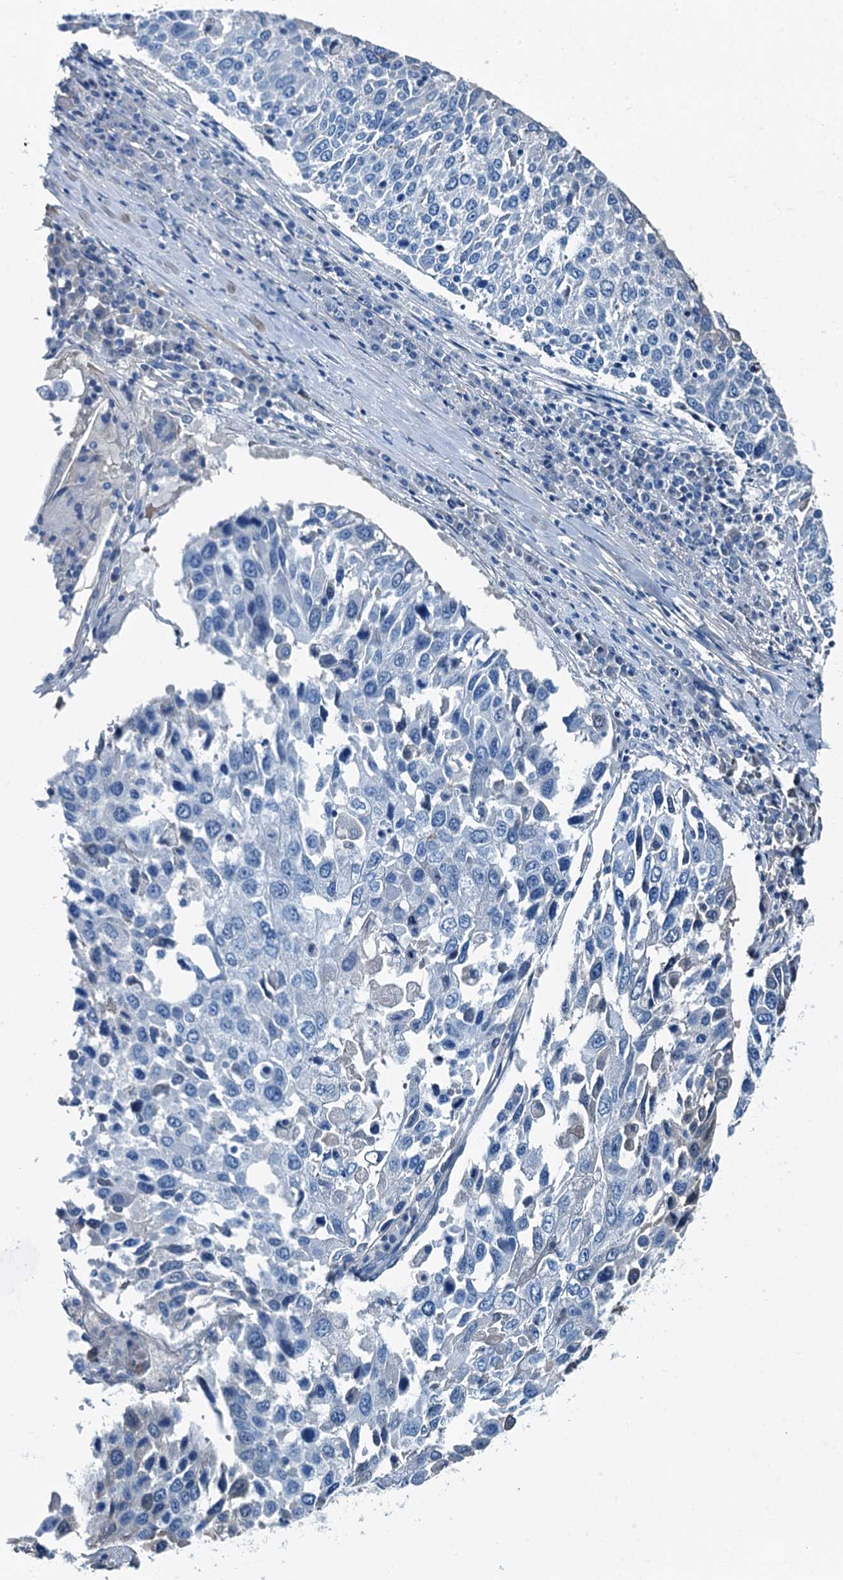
{"staining": {"intensity": "negative", "quantity": "none", "location": "none"}, "tissue": "lung cancer", "cell_type": "Tumor cells", "image_type": "cancer", "snomed": [{"axis": "morphology", "description": "Squamous cell carcinoma, NOS"}, {"axis": "topography", "description": "Lung"}], "caption": "A high-resolution image shows IHC staining of lung squamous cell carcinoma, which reveals no significant staining in tumor cells. (DAB immunohistochemistry visualized using brightfield microscopy, high magnification).", "gene": "RAB3IL1", "patient": {"sex": "male", "age": 65}}